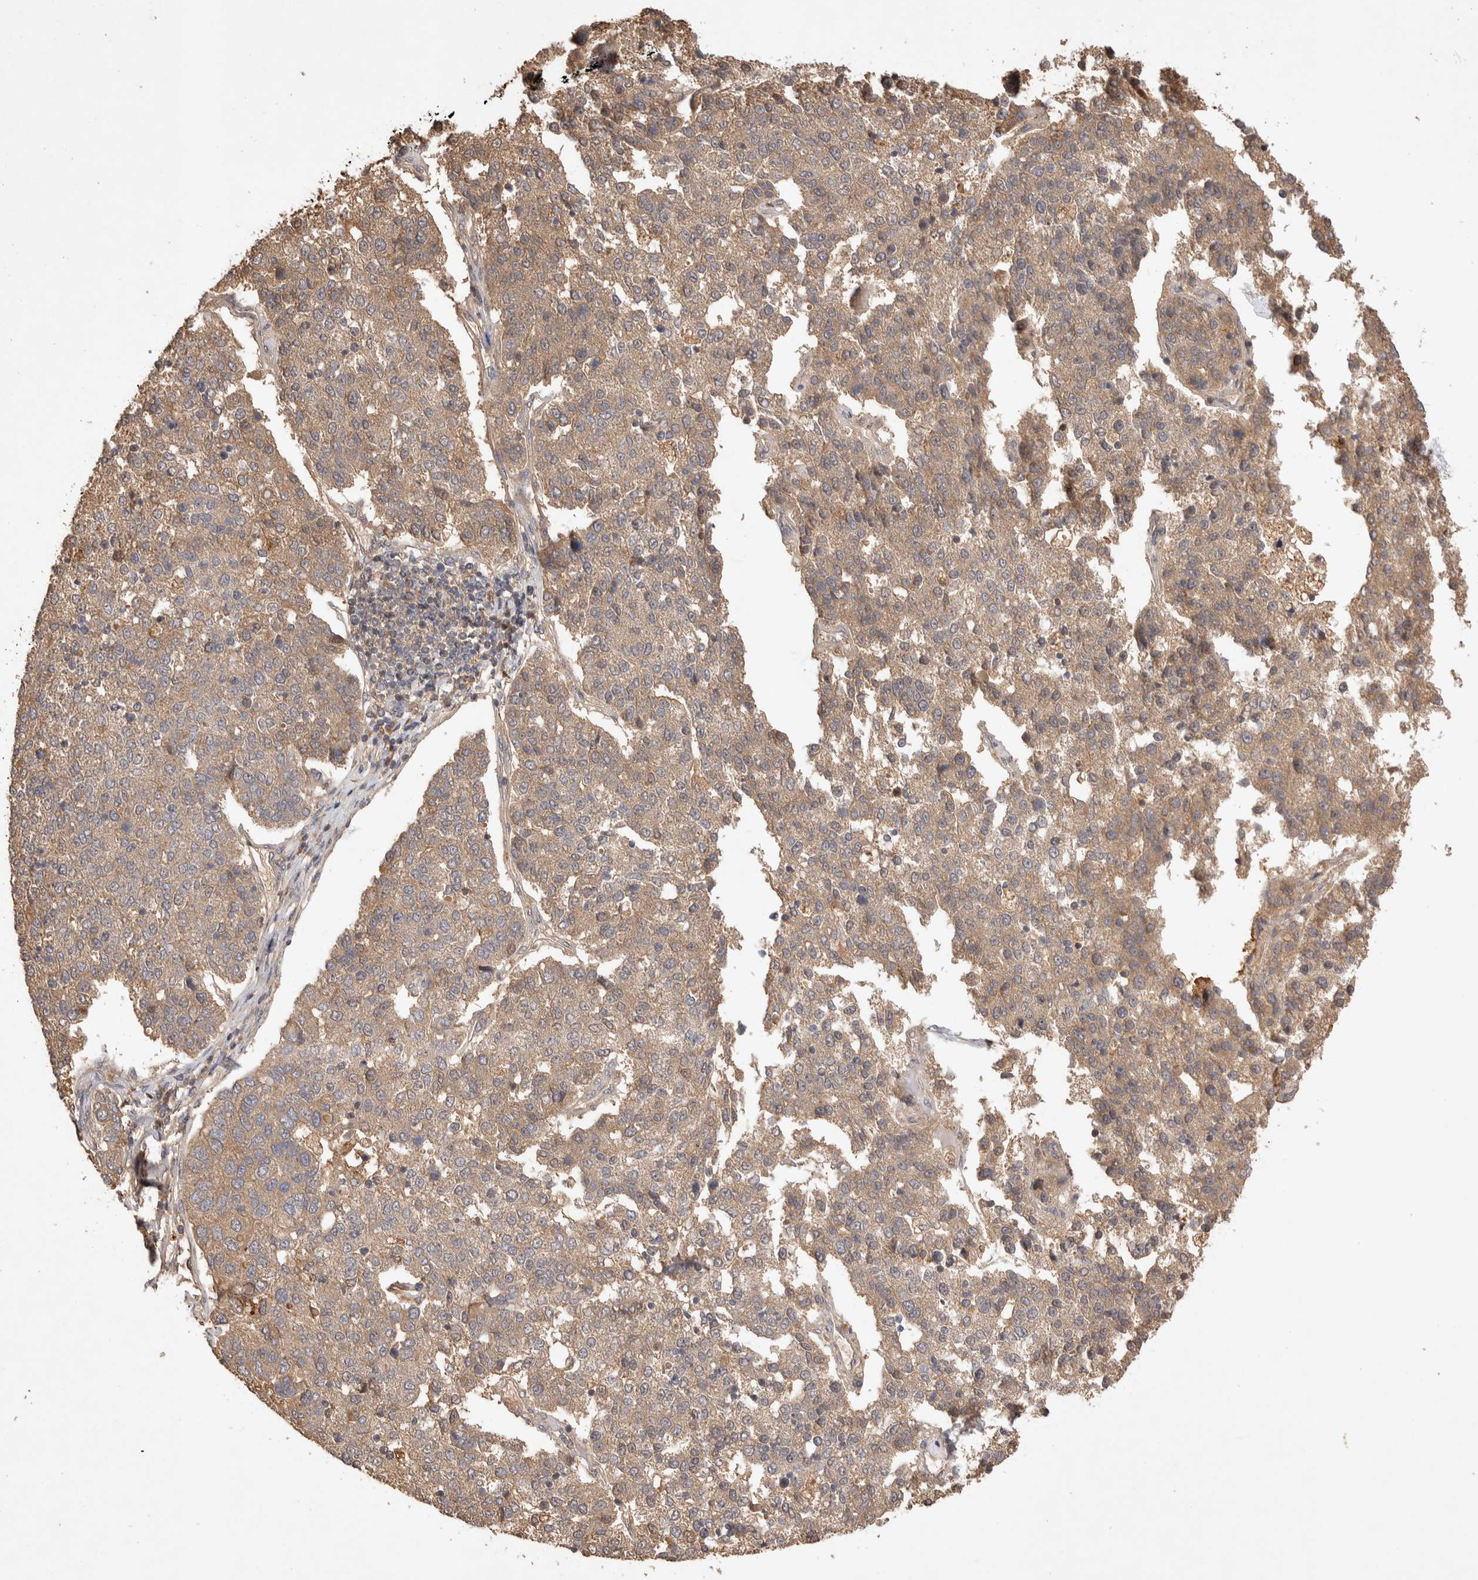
{"staining": {"intensity": "weak", "quantity": ">75%", "location": "cytoplasmic/membranous"}, "tissue": "pancreatic cancer", "cell_type": "Tumor cells", "image_type": "cancer", "snomed": [{"axis": "morphology", "description": "Adenocarcinoma, NOS"}, {"axis": "topography", "description": "Pancreas"}], "caption": "Immunohistochemical staining of human pancreatic adenocarcinoma displays low levels of weak cytoplasmic/membranous expression in approximately >75% of tumor cells.", "gene": "NSMAF", "patient": {"sex": "female", "age": 61}}